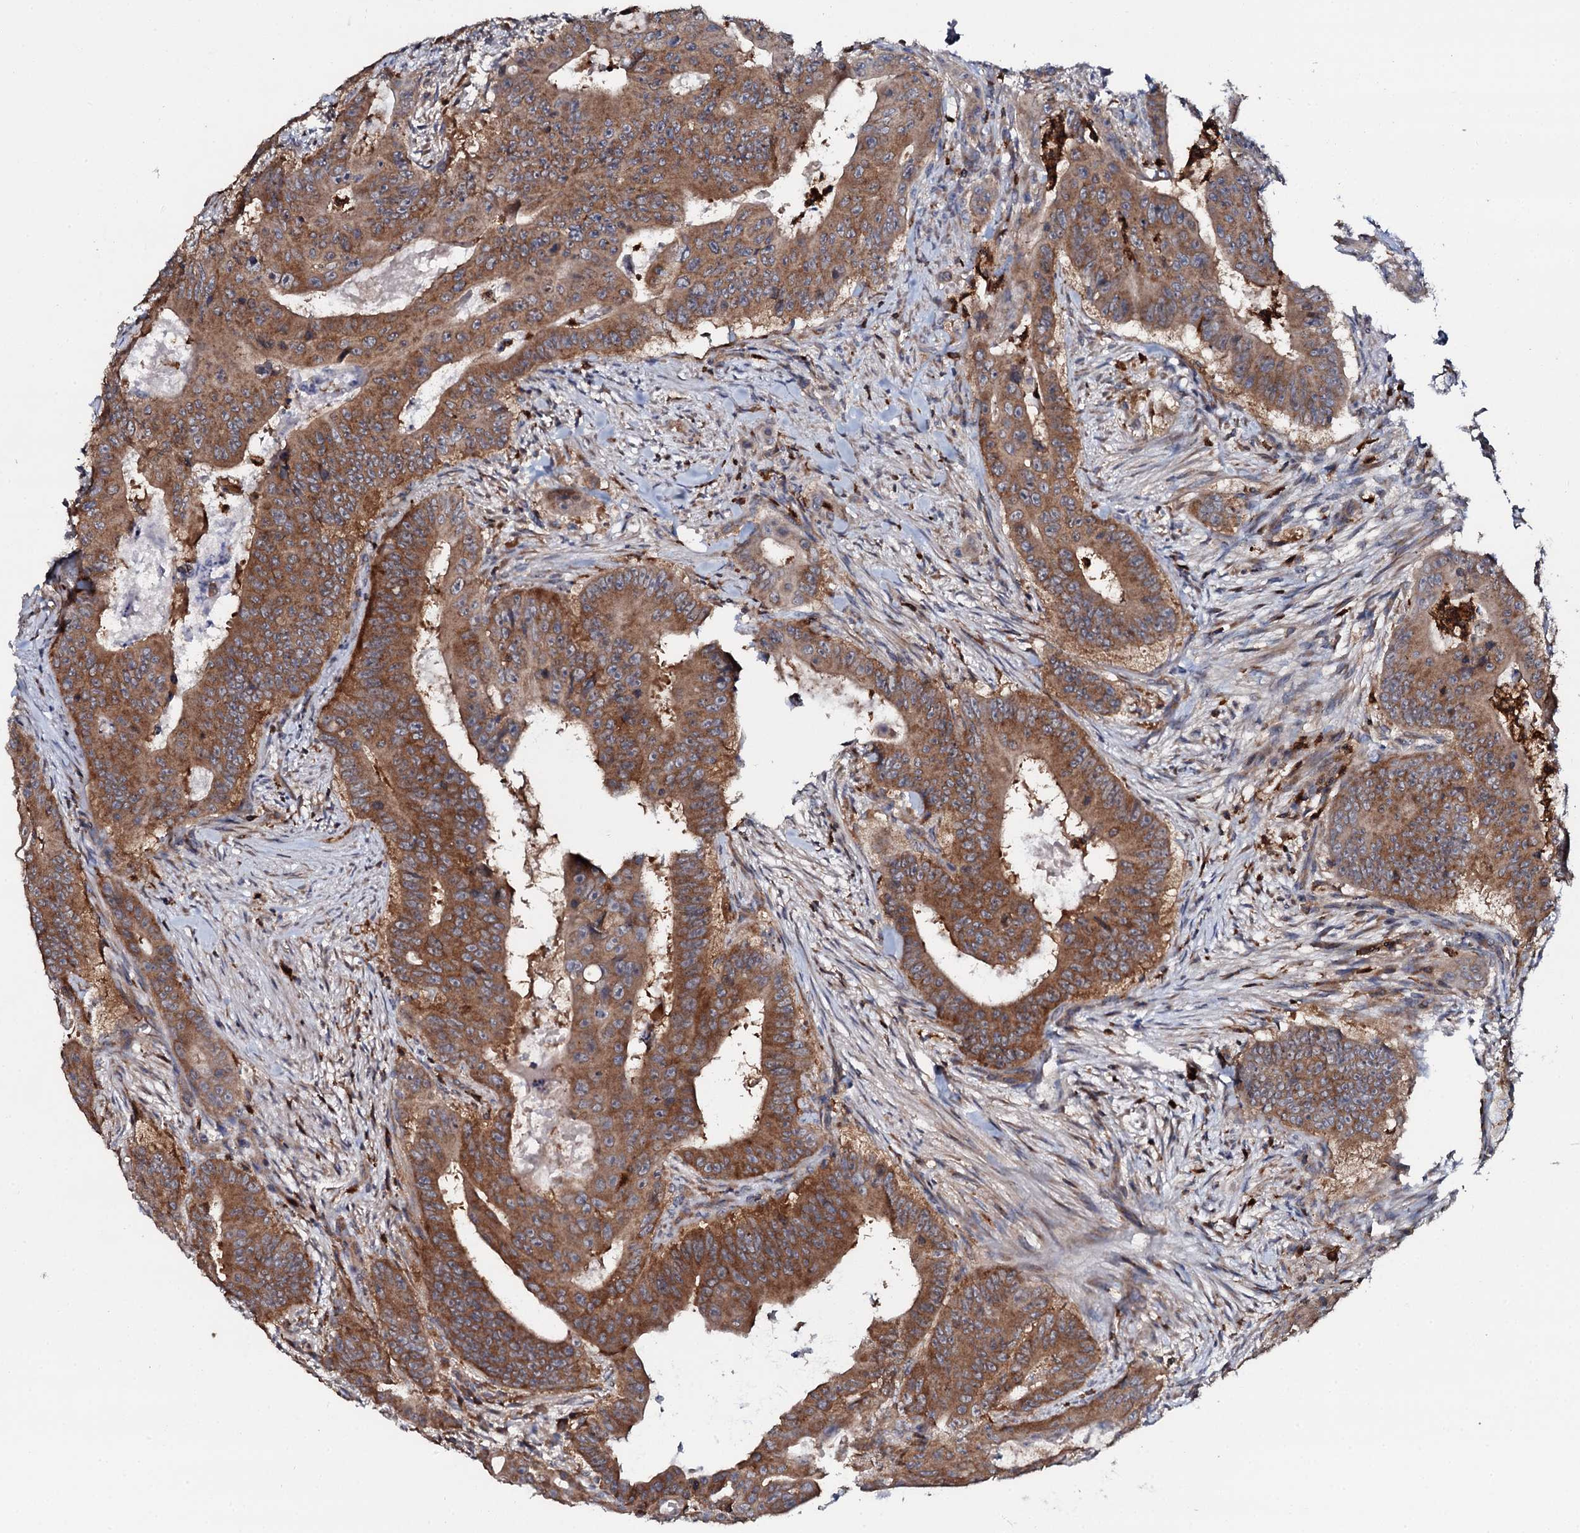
{"staining": {"intensity": "strong", "quantity": ">75%", "location": "cytoplasmic/membranous"}, "tissue": "colorectal cancer", "cell_type": "Tumor cells", "image_type": "cancer", "snomed": [{"axis": "morphology", "description": "Adenocarcinoma, NOS"}, {"axis": "topography", "description": "Rectum"}], "caption": "Colorectal adenocarcinoma stained with a brown dye displays strong cytoplasmic/membranous positive staining in approximately >75% of tumor cells.", "gene": "GRK2", "patient": {"sex": "female", "age": 75}}